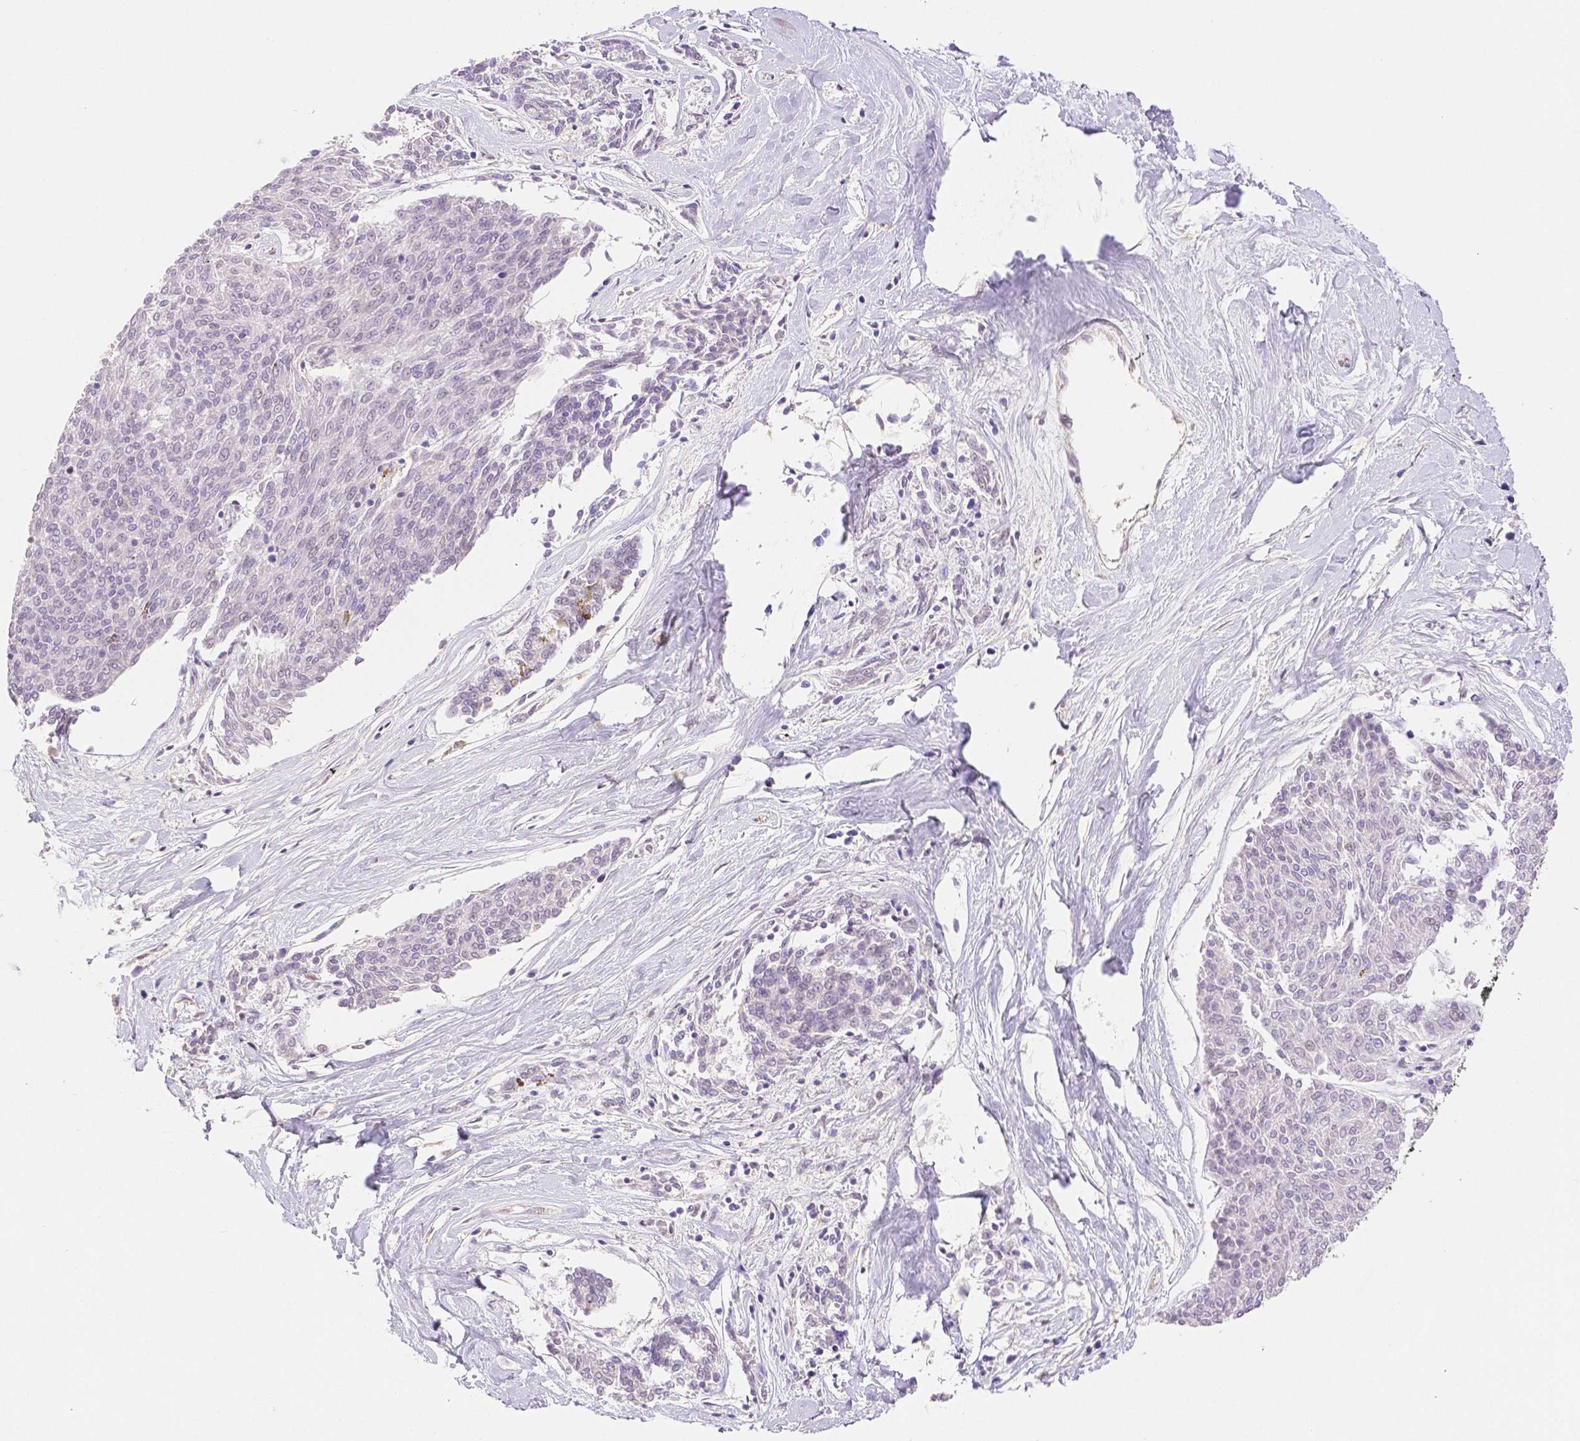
{"staining": {"intensity": "negative", "quantity": "none", "location": "none"}, "tissue": "melanoma", "cell_type": "Tumor cells", "image_type": "cancer", "snomed": [{"axis": "morphology", "description": "Malignant melanoma, NOS"}, {"axis": "topography", "description": "Skin"}], "caption": "Malignant melanoma was stained to show a protein in brown. There is no significant staining in tumor cells. (Stains: DAB immunohistochemistry with hematoxylin counter stain, Microscopy: brightfield microscopy at high magnification).", "gene": "THY1", "patient": {"sex": "female", "age": 72}}